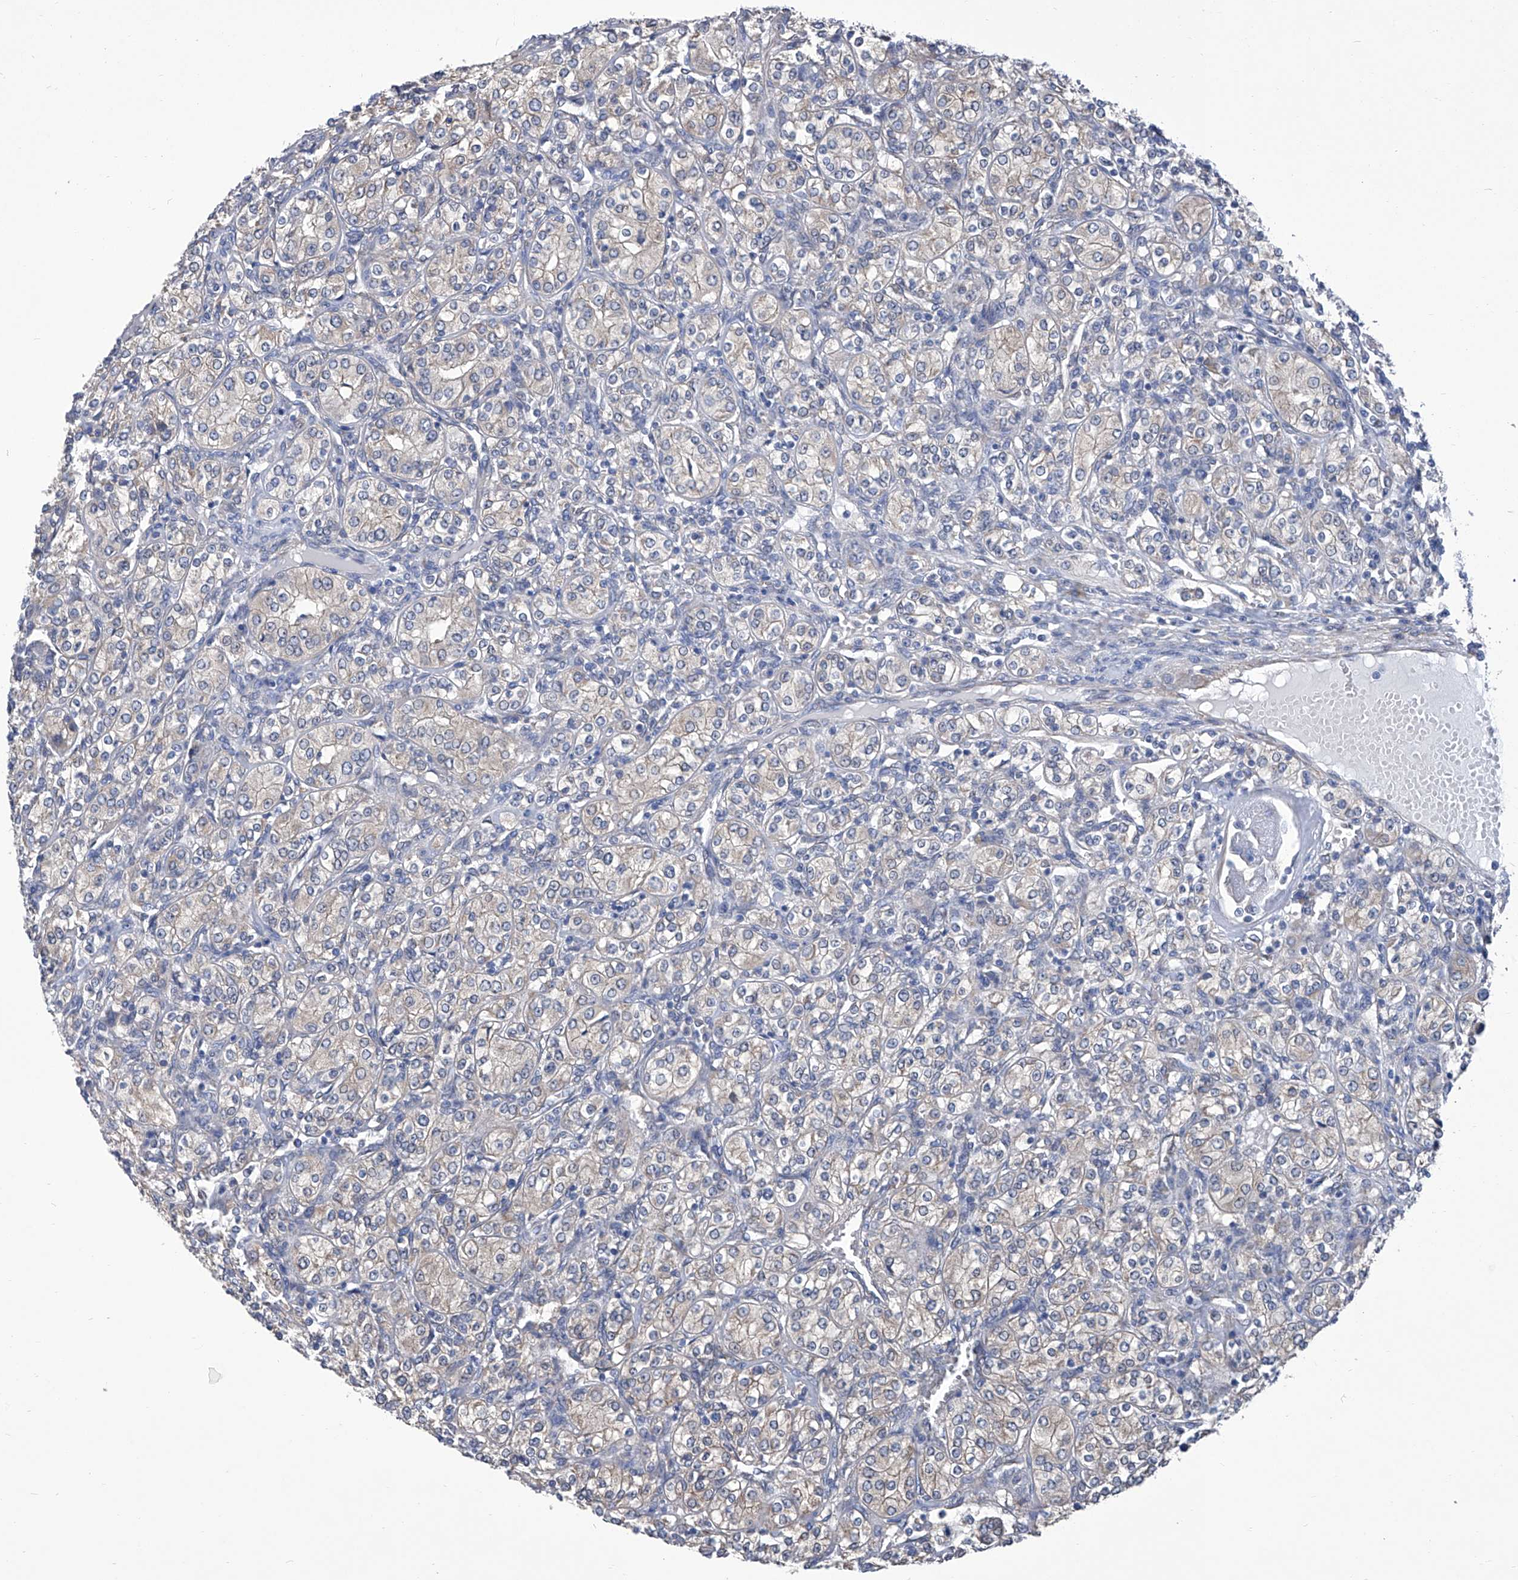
{"staining": {"intensity": "negative", "quantity": "none", "location": "none"}, "tissue": "renal cancer", "cell_type": "Tumor cells", "image_type": "cancer", "snomed": [{"axis": "morphology", "description": "Adenocarcinoma, NOS"}, {"axis": "topography", "description": "Kidney"}], "caption": "Tumor cells show no significant expression in renal cancer.", "gene": "SMS", "patient": {"sex": "male", "age": 77}}